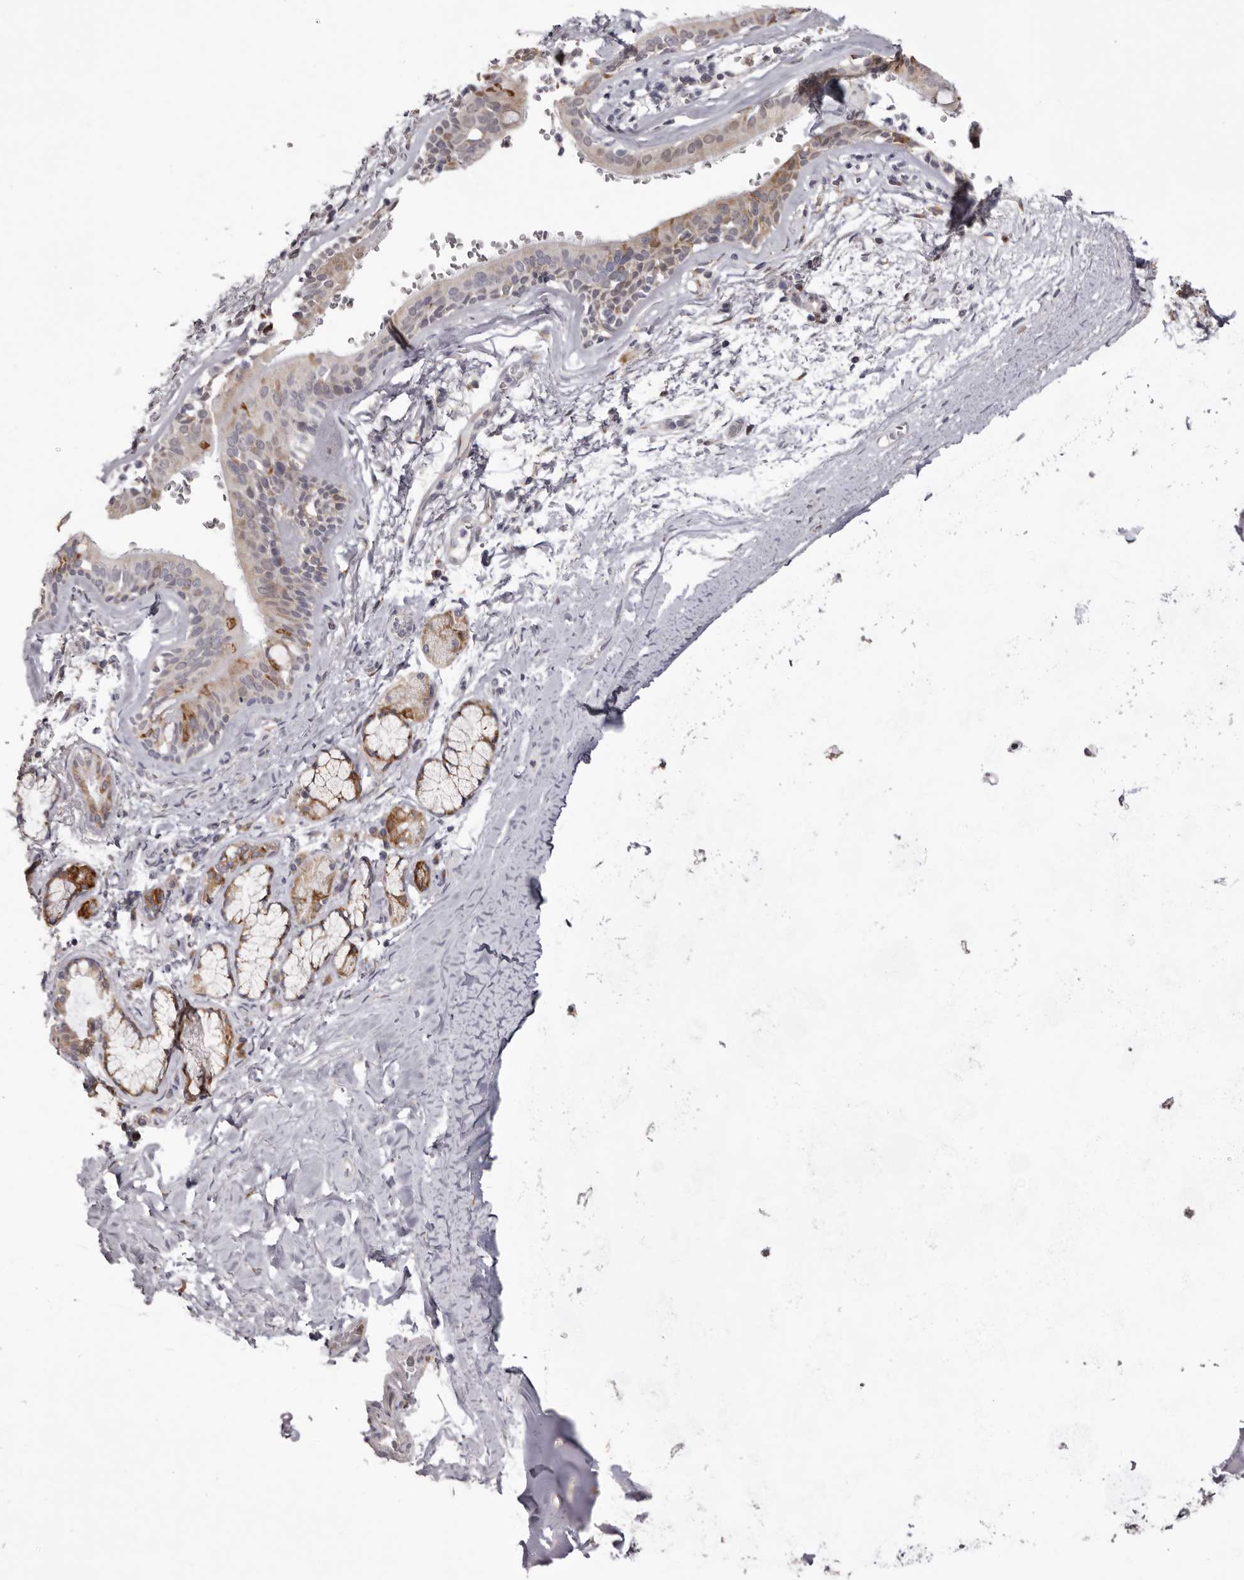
{"staining": {"intensity": "moderate", "quantity": "25%-75%", "location": "cytoplasmic/membranous"}, "tissue": "bronchus", "cell_type": "Respiratory epithelial cells", "image_type": "normal", "snomed": [{"axis": "morphology", "description": "Normal tissue, NOS"}, {"axis": "topography", "description": "Cartilage tissue"}], "caption": "Immunohistochemistry (IHC) (DAB (3,3'-diaminobenzidine)) staining of benign bronchus shows moderate cytoplasmic/membranous protein expression in about 25%-75% of respiratory epithelial cells.", "gene": "PIGX", "patient": {"sex": "female", "age": 63}}